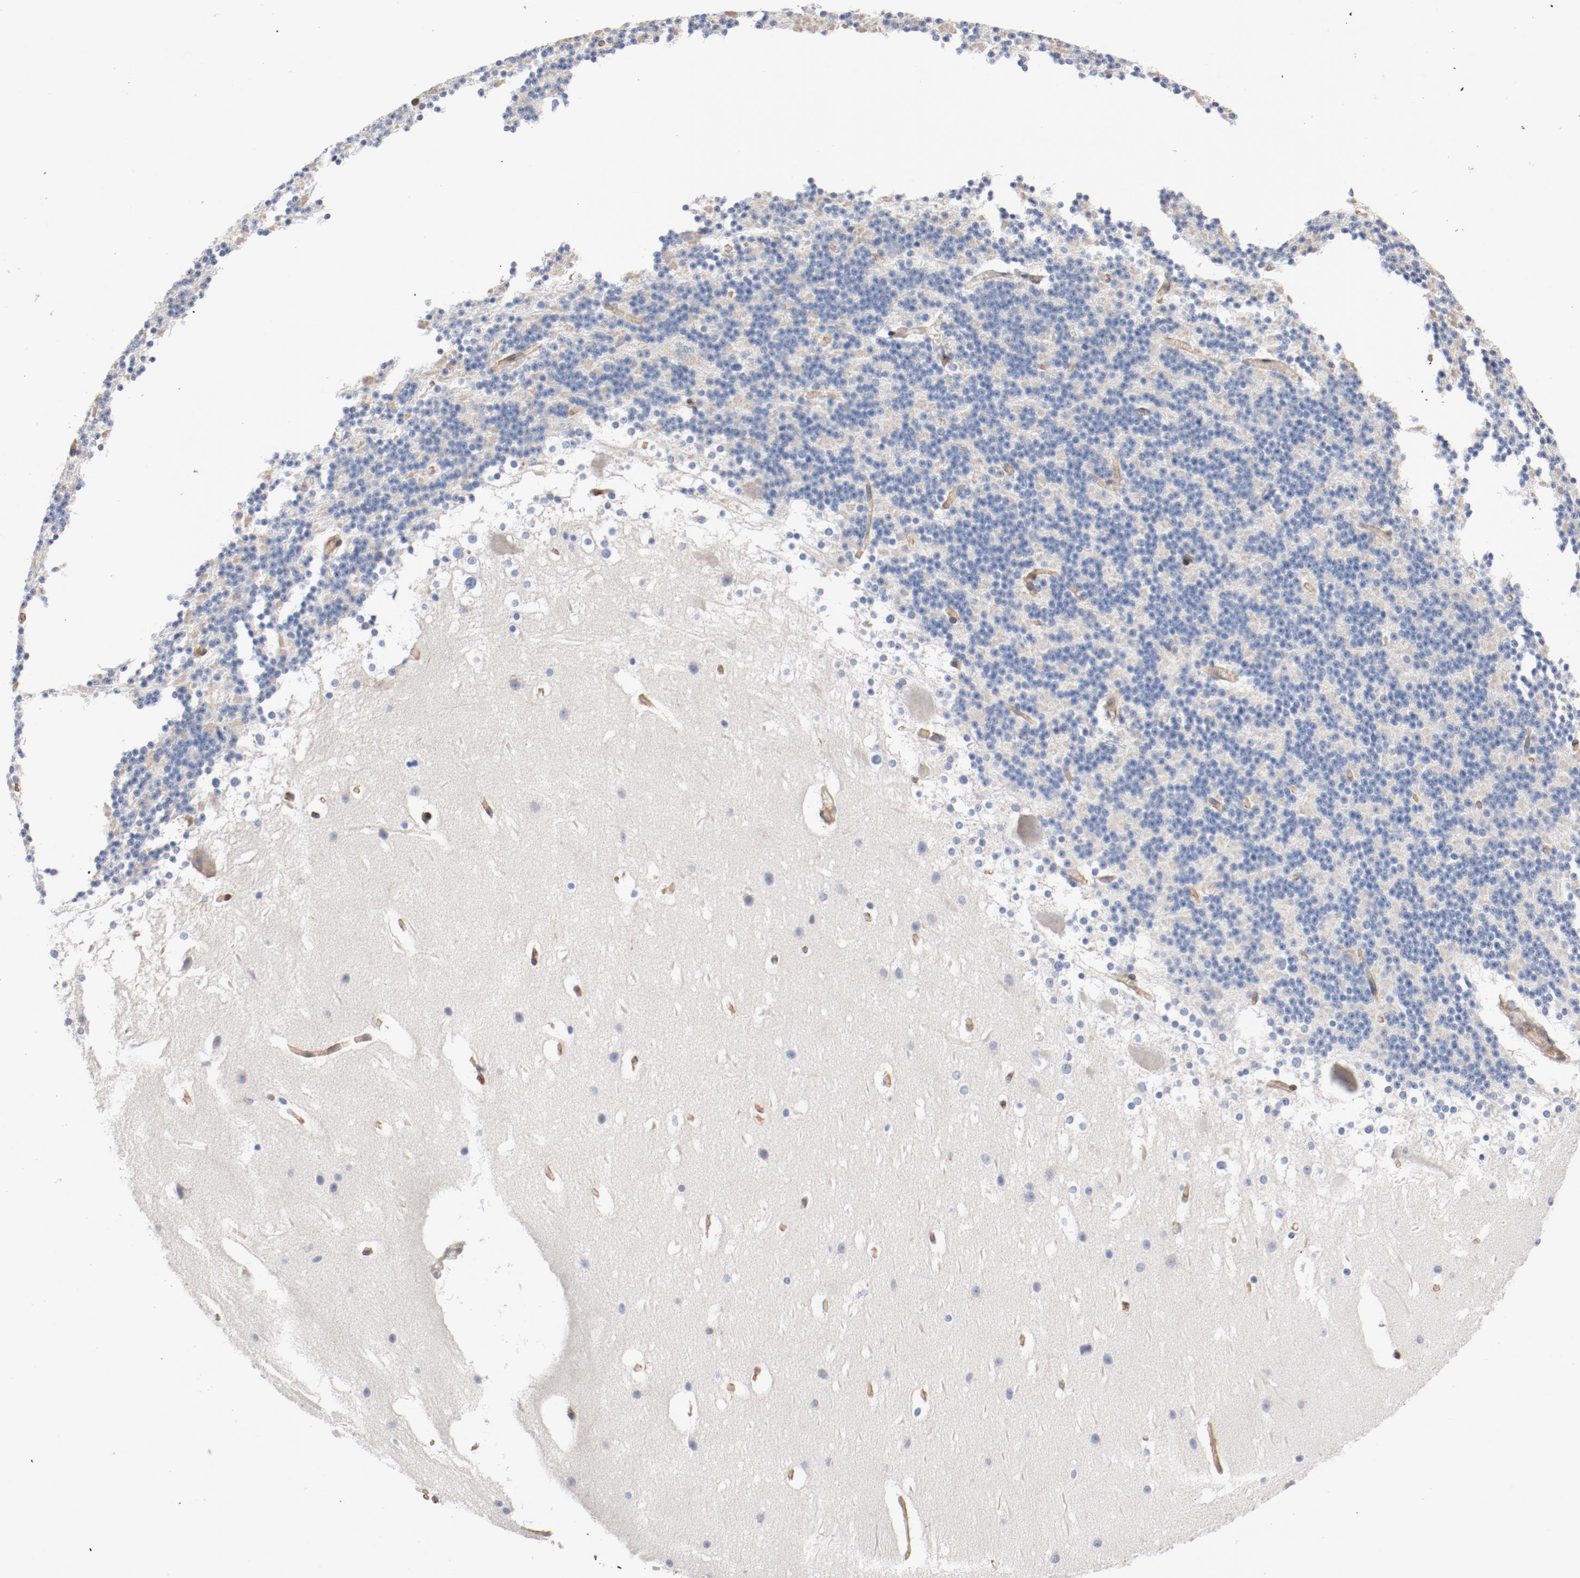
{"staining": {"intensity": "negative", "quantity": "none", "location": "none"}, "tissue": "cerebellum", "cell_type": "Cells in granular layer", "image_type": "normal", "snomed": [{"axis": "morphology", "description": "Normal tissue, NOS"}, {"axis": "topography", "description": "Cerebellum"}], "caption": "Immunohistochemistry (IHC) of normal human cerebellum demonstrates no positivity in cells in granular layer. The staining was performed using DAB (3,3'-diaminobenzidine) to visualize the protein expression in brown, while the nuclei were stained in blue with hematoxylin (Magnification: 20x).", "gene": "ILK", "patient": {"sex": "female", "age": 19}}